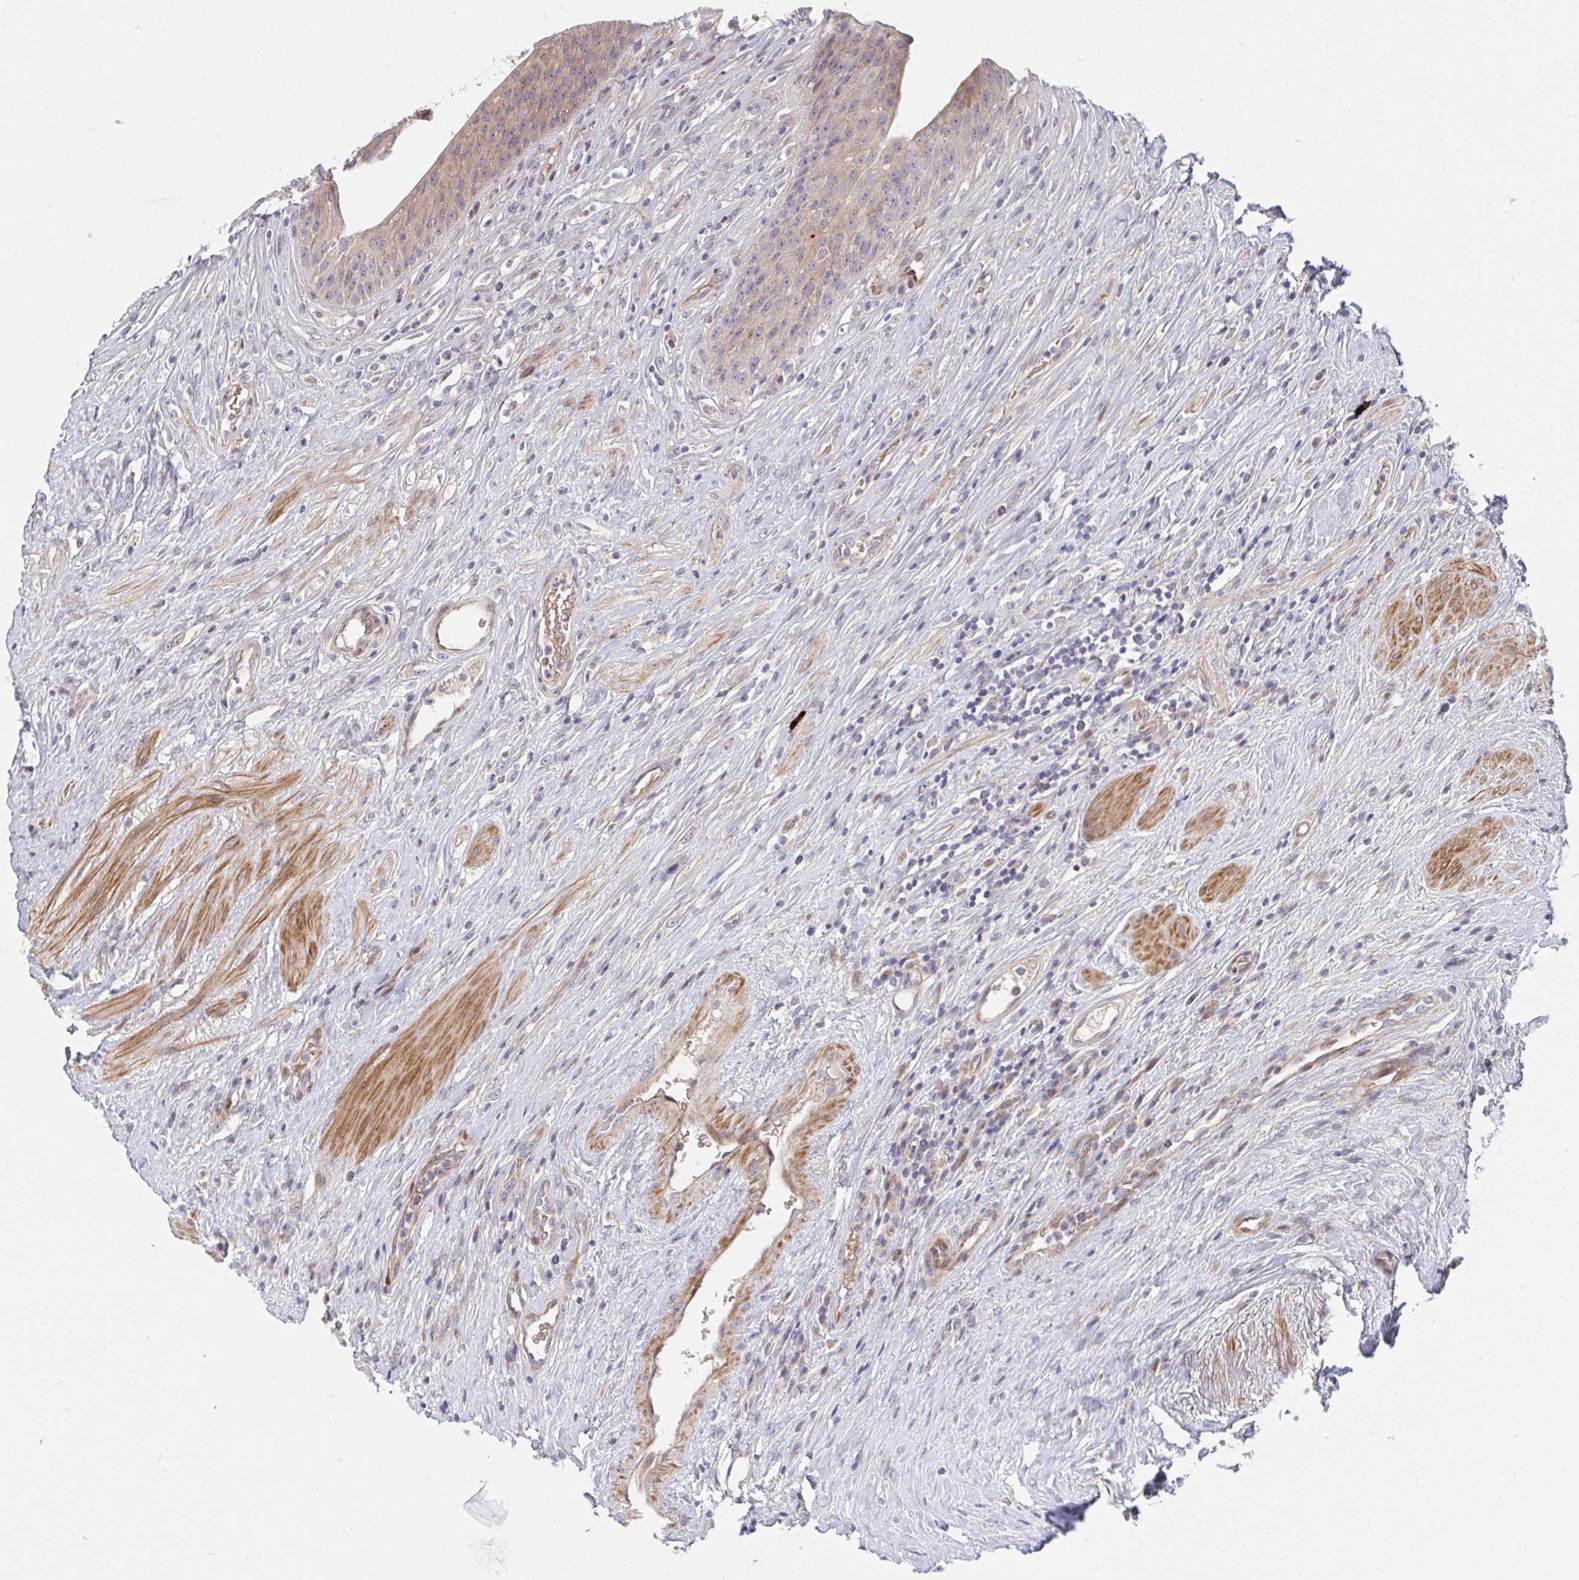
{"staining": {"intensity": "weak", "quantity": "25%-75%", "location": "cytoplasmic/membranous"}, "tissue": "urinary bladder", "cell_type": "Urothelial cells", "image_type": "normal", "snomed": [{"axis": "morphology", "description": "Normal tissue, NOS"}, {"axis": "topography", "description": "Urinary bladder"}], "caption": "Immunohistochemistry histopathology image of unremarkable human urinary bladder stained for a protein (brown), which shows low levels of weak cytoplasmic/membranous staining in about 25%-75% of urothelial cells.", "gene": "TNFSF4", "patient": {"sex": "female", "age": 56}}